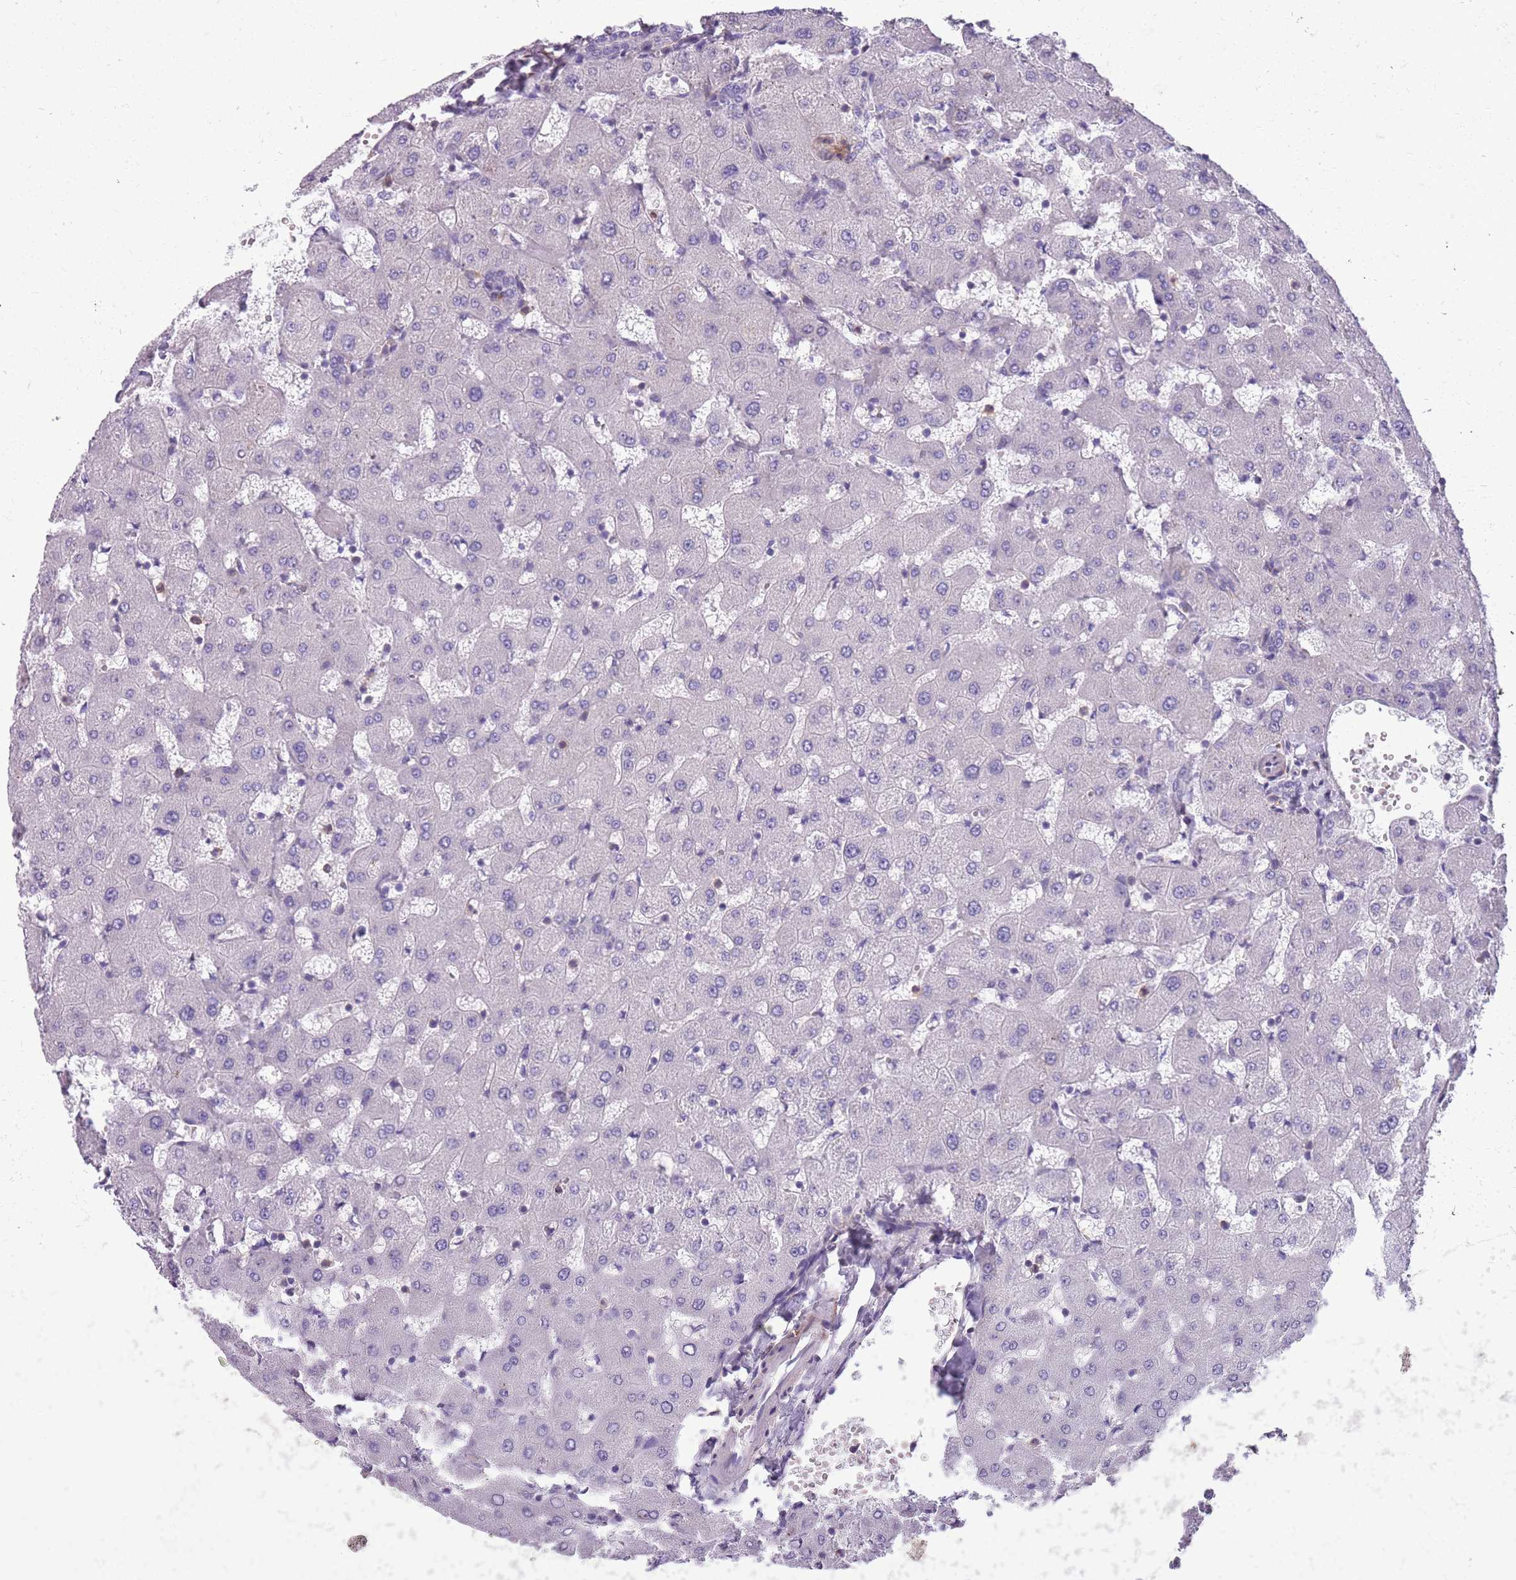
{"staining": {"intensity": "negative", "quantity": "none", "location": "none"}, "tissue": "liver", "cell_type": "Cholangiocytes", "image_type": "normal", "snomed": [{"axis": "morphology", "description": "Normal tissue, NOS"}, {"axis": "topography", "description": "Liver"}], "caption": "Immunohistochemistry (IHC) image of unremarkable liver: liver stained with DAB (3,3'-diaminobenzidine) reveals no significant protein expression in cholangiocytes.", "gene": "JAML", "patient": {"sex": "female", "age": 63}}